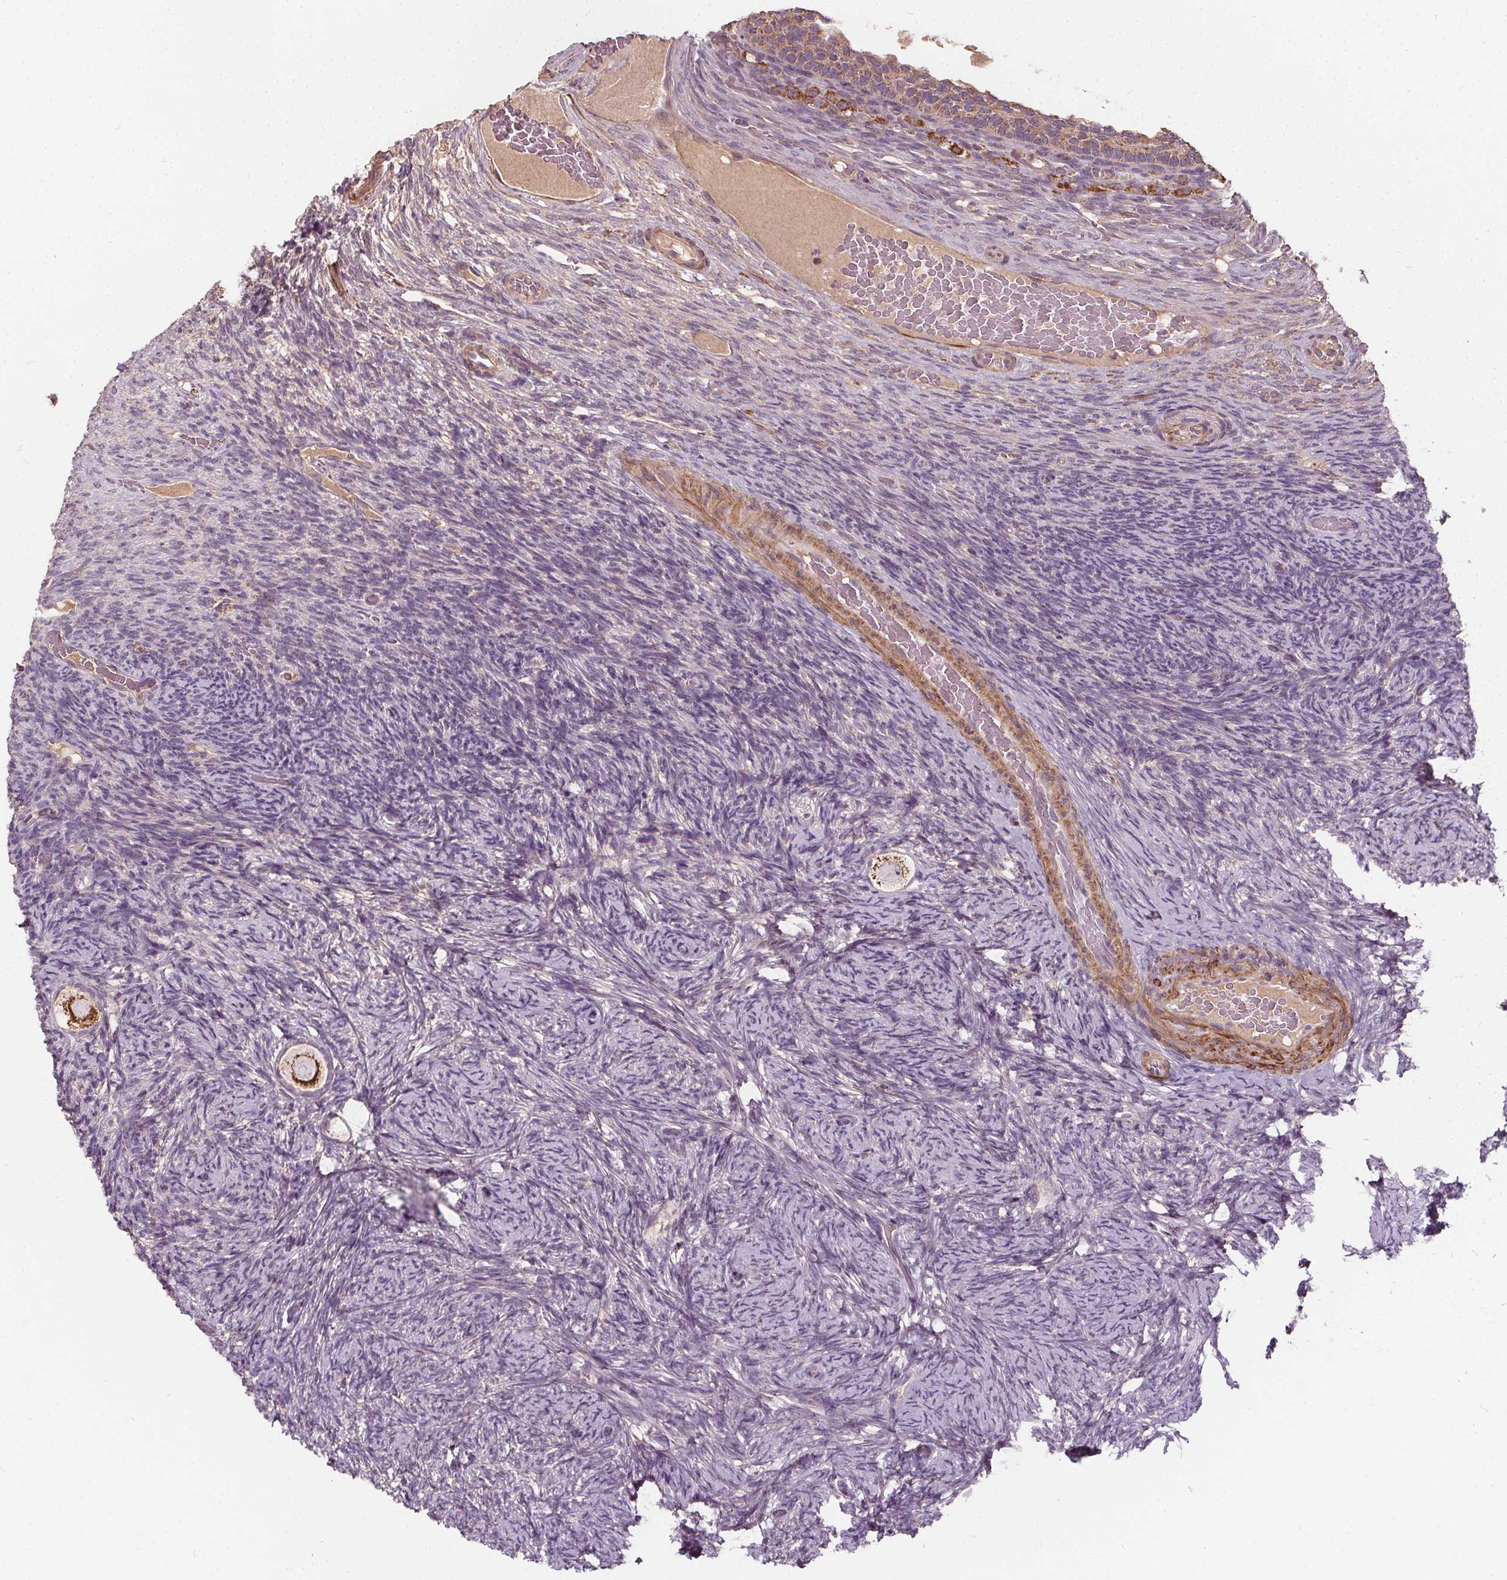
{"staining": {"intensity": "strong", "quantity": "25%-75%", "location": "cytoplasmic/membranous"}, "tissue": "ovary", "cell_type": "Follicle cells", "image_type": "normal", "snomed": [{"axis": "morphology", "description": "Normal tissue, NOS"}, {"axis": "topography", "description": "Ovary"}], "caption": "Unremarkable ovary exhibits strong cytoplasmic/membranous staining in approximately 25%-75% of follicle cells The staining was performed using DAB (3,3'-diaminobenzidine) to visualize the protein expression in brown, while the nuclei were stained in blue with hematoxylin (Magnification: 20x)..", "gene": "ORAI2", "patient": {"sex": "female", "age": 34}}